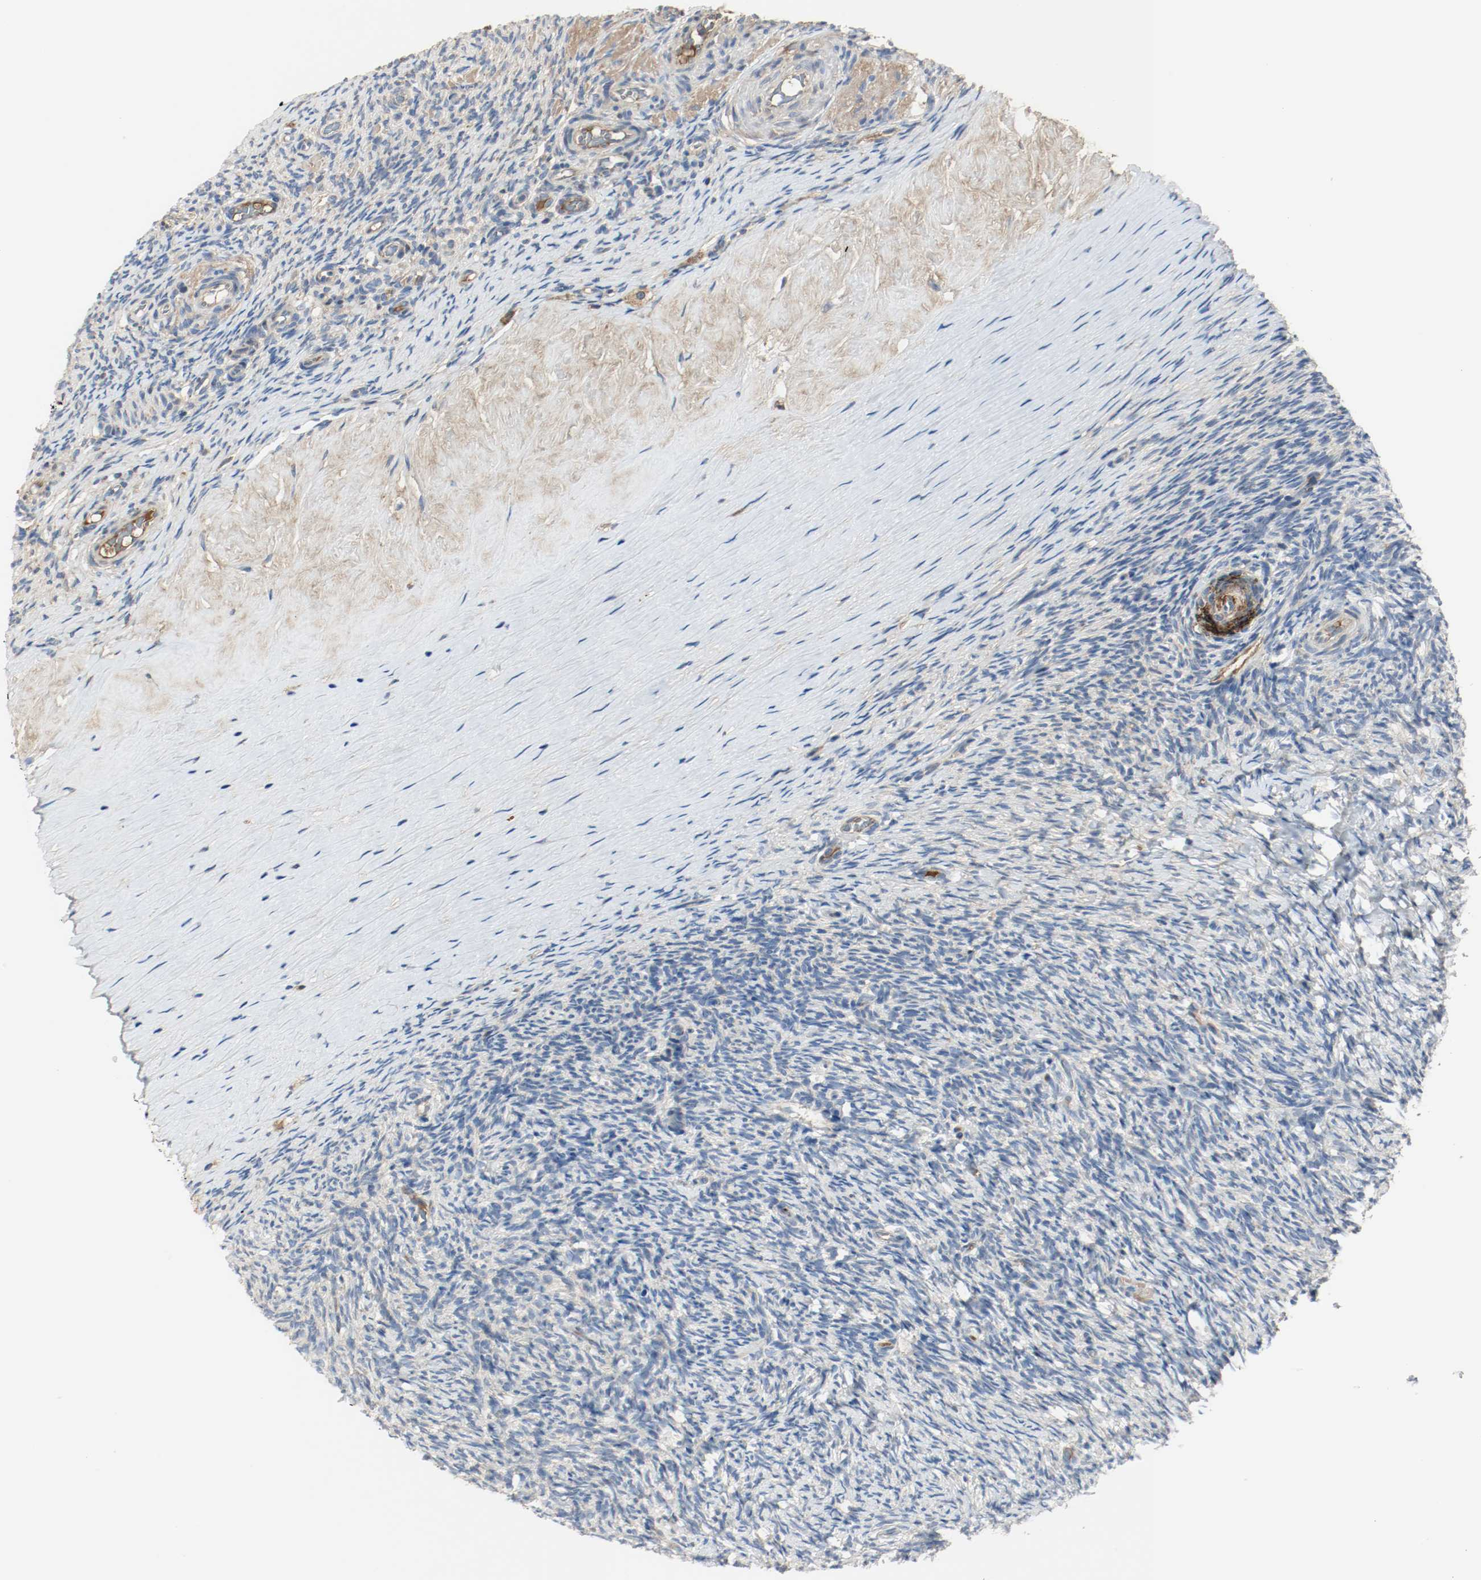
{"staining": {"intensity": "negative", "quantity": "none", "location": "none"}, "tissue": "ovary", "cell_type": "Follicle cells", "image_type": "normal", "snomed": [{"axis": "morphology", "description": "Normal tissue, NOS"}, {"axis": "topography", "description": "Ovary"}], "caption": "IHC image of benign ovary: ovary stained with DAB (3,3'-diaminobenzidine) displays no significant protein positivity in follicle cells. (DAB (3,3'-diaminobenzidine) immunohistochemistry visualized using brightfield microscopy, high magnification).", "gene": "MELTF", "patient": {"sex": "female", "age": 60}}